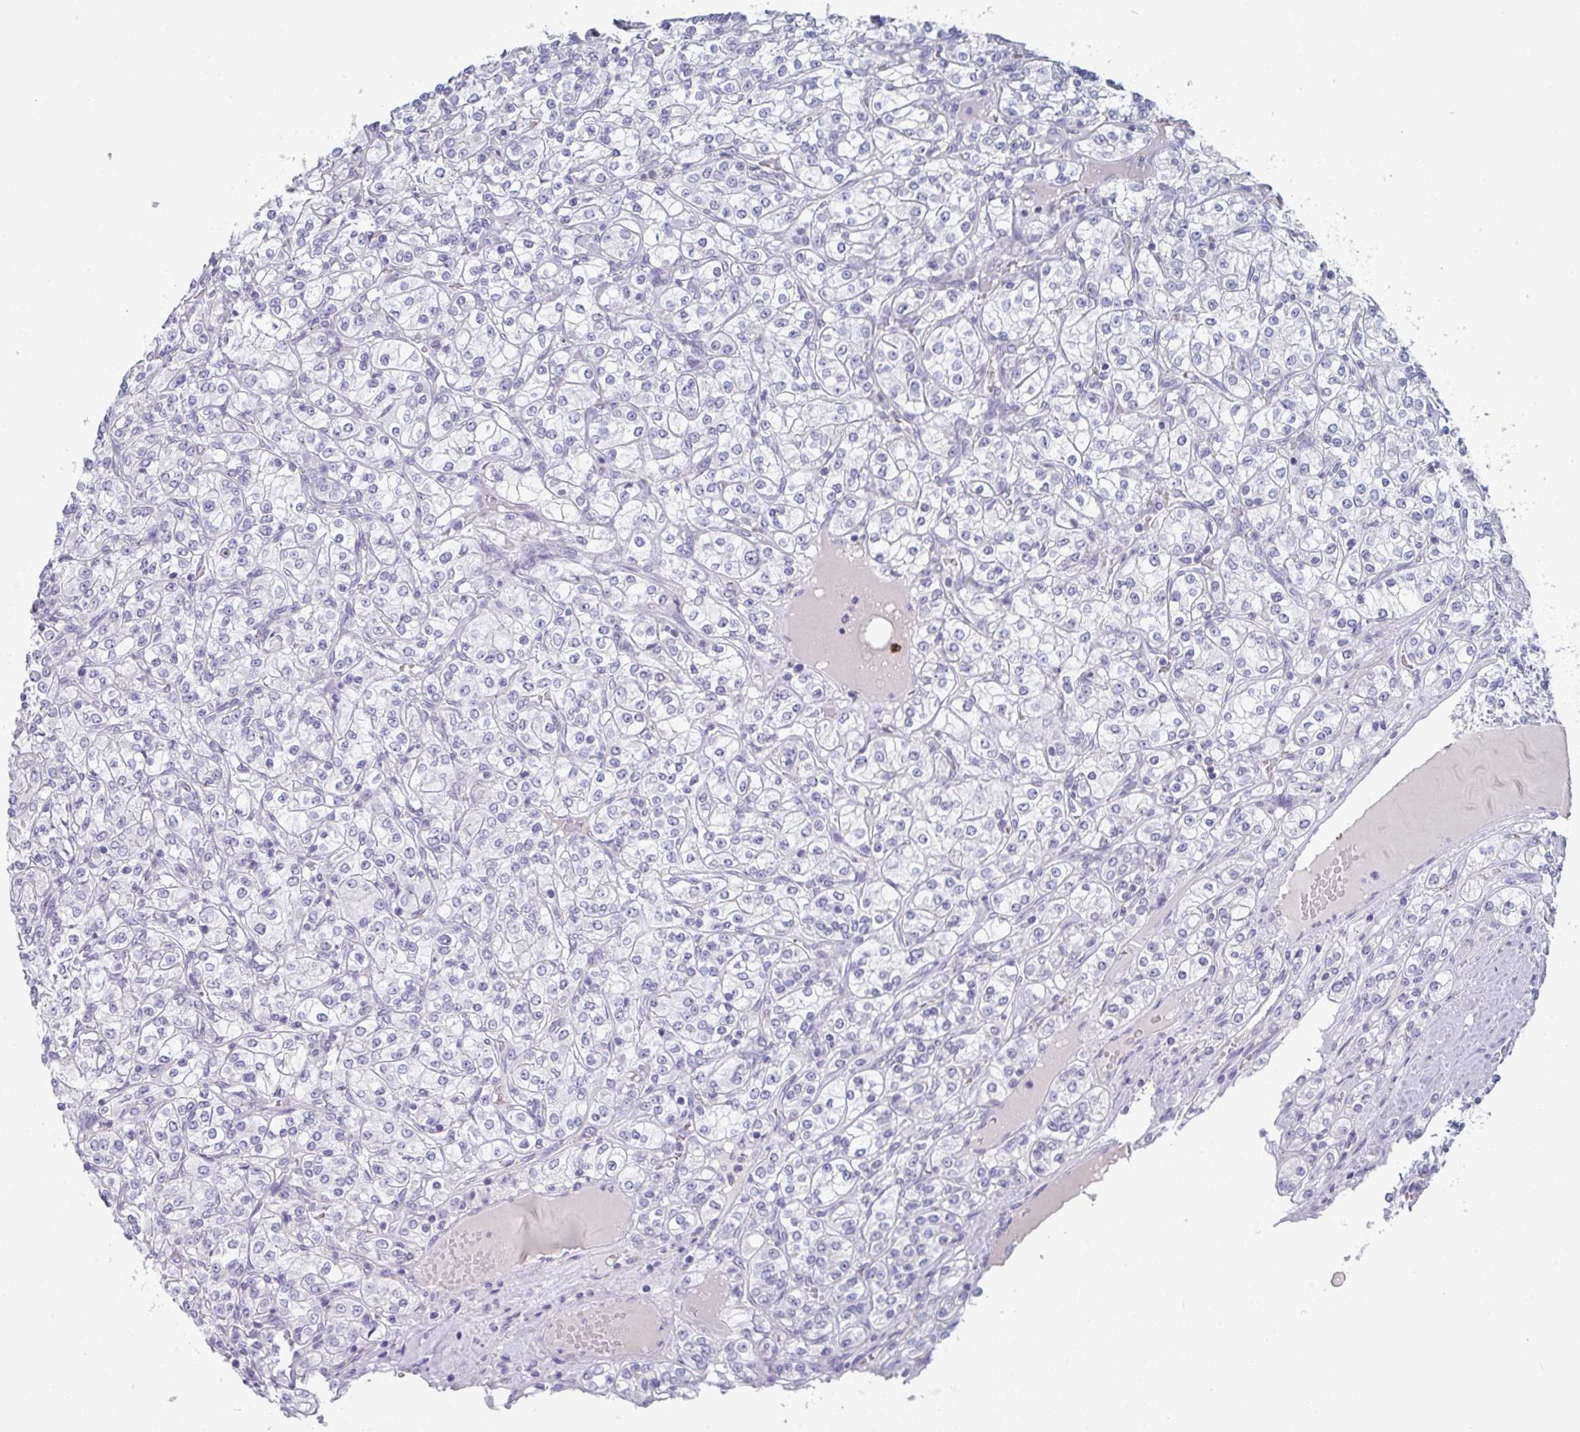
{"staining": {"intensity": "negative", "quantity": "none", "location": "none"}, "tissue": "renal cancer", "cell_type": "Tumor cells", "image_type": "cancer", "snomed": [{"axis": "morphology", "description": "Adenocarcinoma, NOS"}, {"axis": "topography", "description": "Kidney"}], "caption": "IHC image of human adenocarcinoma (renal) stained for a protein (brown), which shows no positivity in tumor cells.", "gene": "RUBCN", "patient": {"sex": "male", "age": 77}}